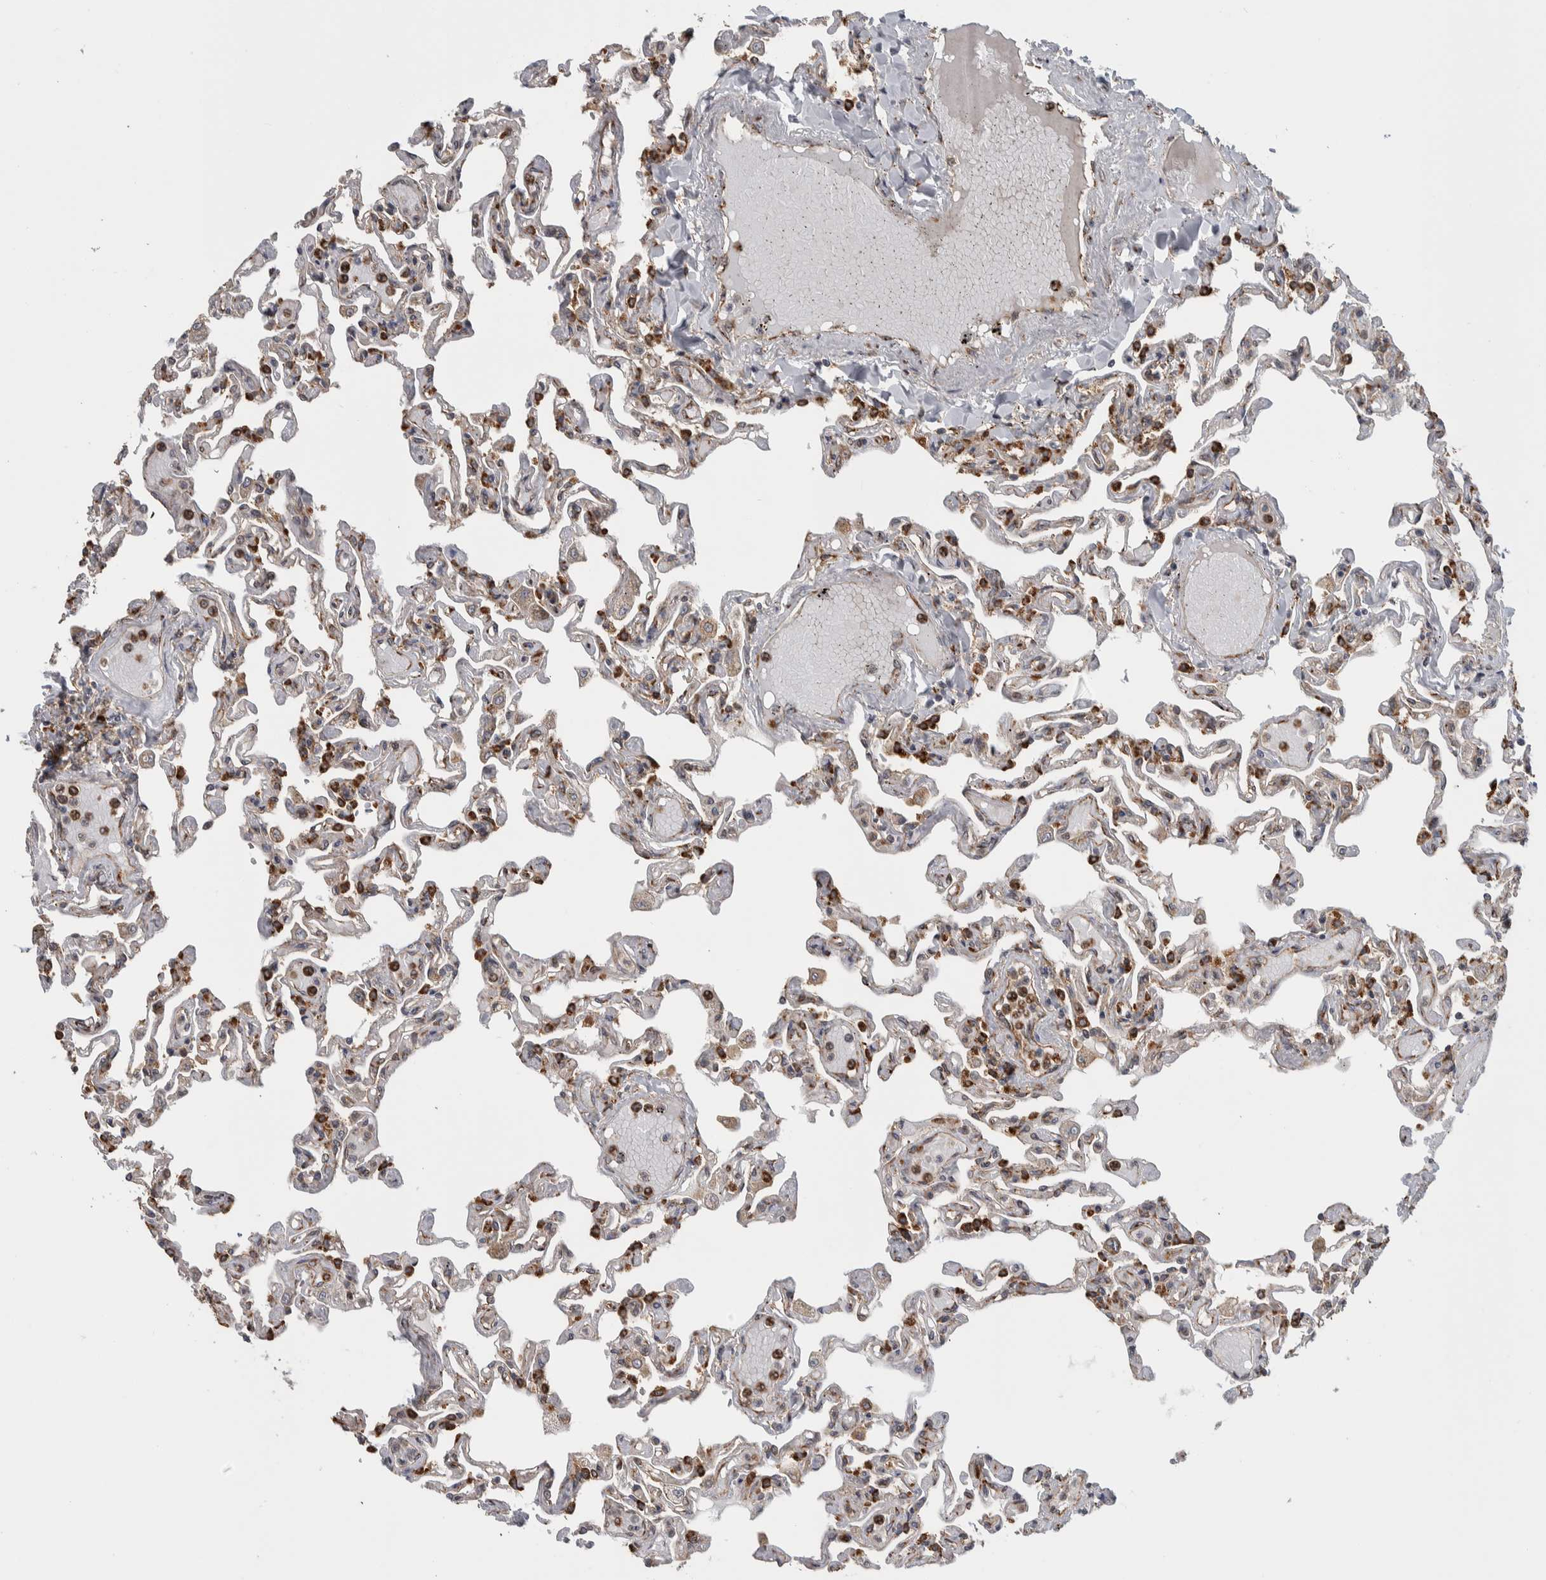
{"staining": {"intensity": "strong", "quantity": "25%-75%", "location": "cytoplasmic/membranous"}, "tissue": "lung", "cell_type": "Alveolar cells", "image_type": "normal", "snomed": [{"axis": "morphology", "description": "Normal tissue, NOS"}, {"axis": "topography", "description": "Lung"}], "caption": "Strong cytoplasmic/membranous expression is present in approximately 25%-75% of alveolar cells in unremarkable lung. (Brightfield microscopy of DAB IHC at high magnification).", "gene": "EIF3H", "patient": {"sex": "male", "age": 21}}